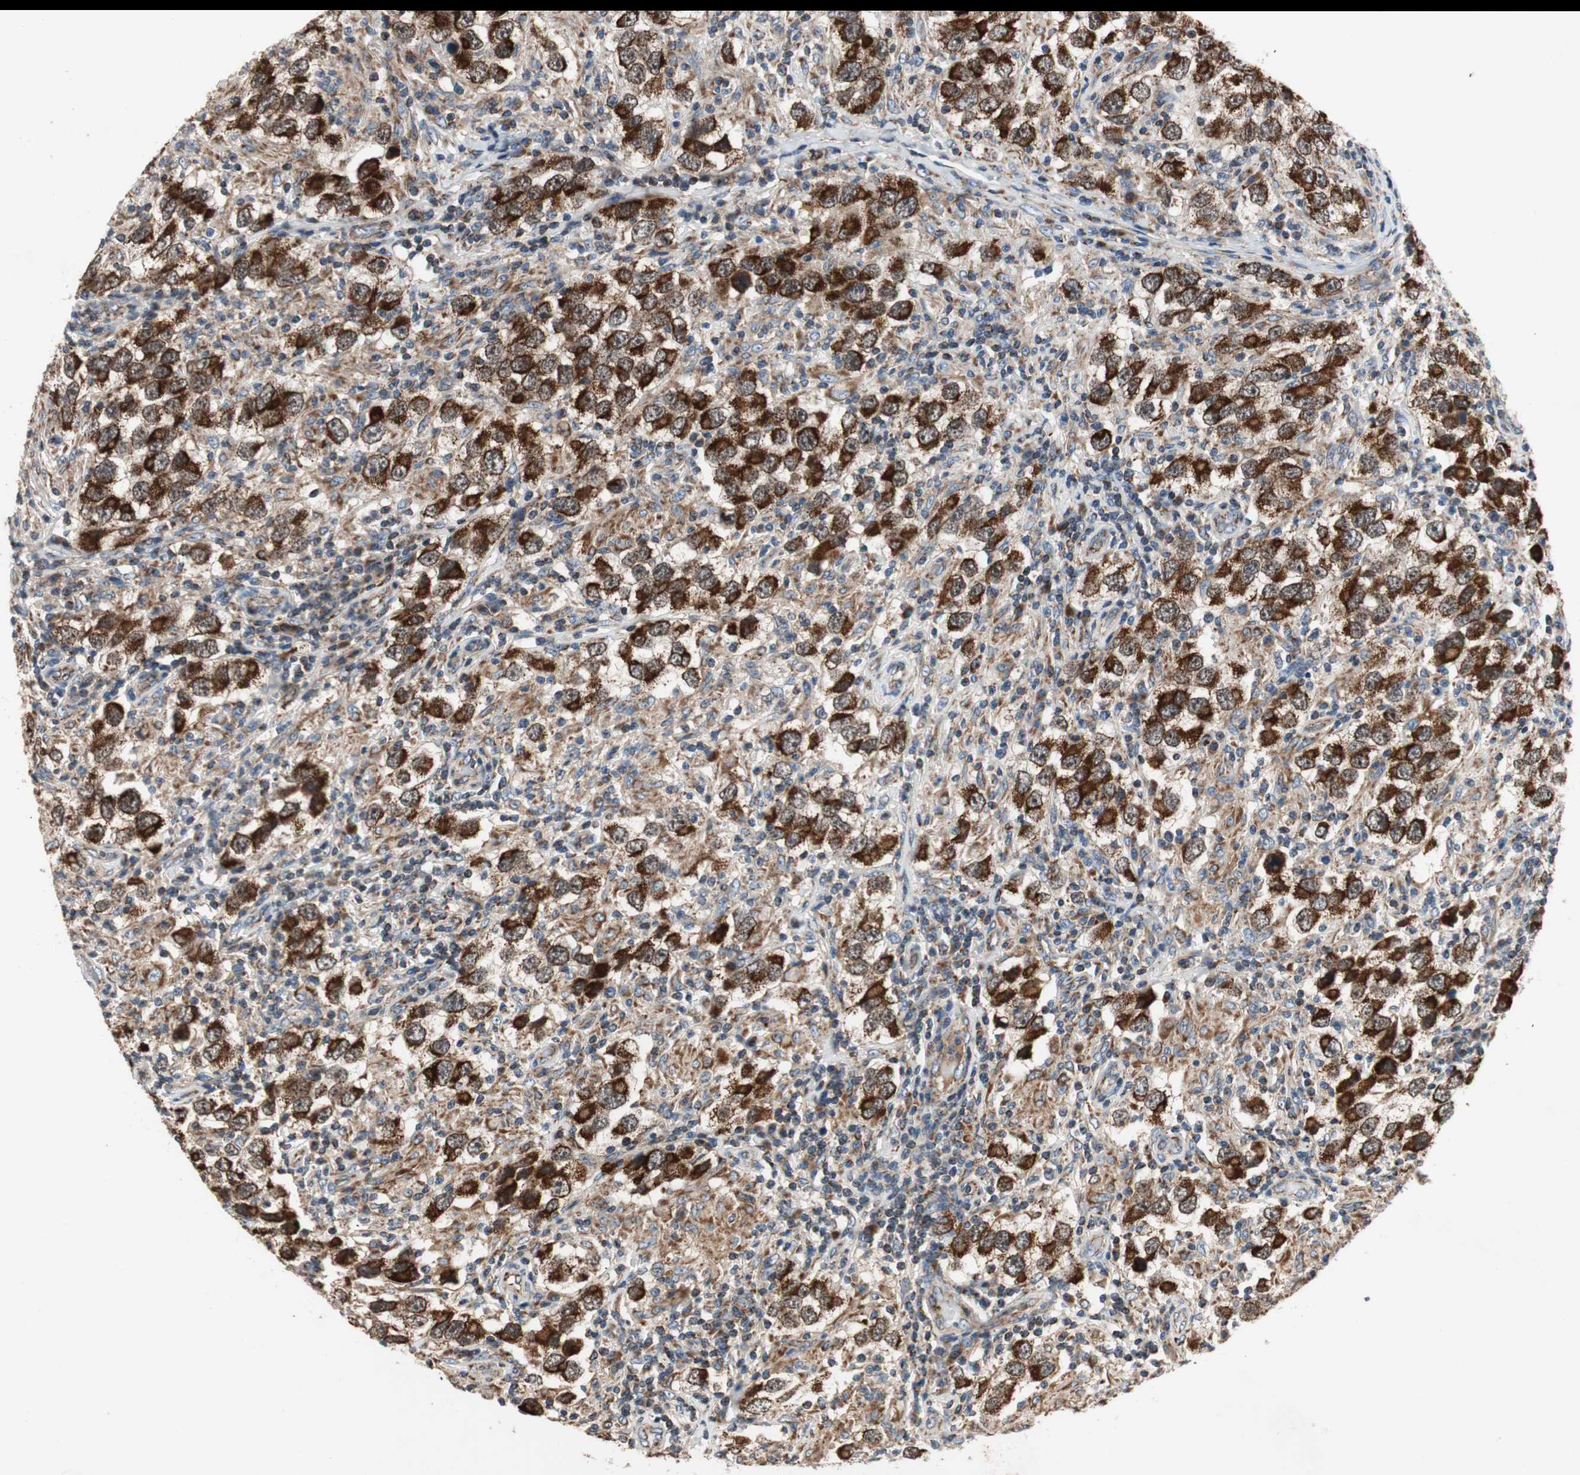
{"staining": {"intensity": "strong", "quantity": ">75%", "location": "cytoplasmic/membranous"}, "tissue": "testis cancer", "cell_type": "Tumor cells", "image_type": "cancer", "snomed": [{"axis": "morphology", "description": "Carcinoma, Embryonal, NOS"}, {"axis": "topography", "description": "Testis"}], "caption": "This photomicrograph reveals immunohistochemistry staining of human testis cancer, with high strong cytoplasmic/membranous positivity in approximately >75% of tumor cells.", "gene": "AKAP1", "patient": {"sex": "male", "age": 21}}